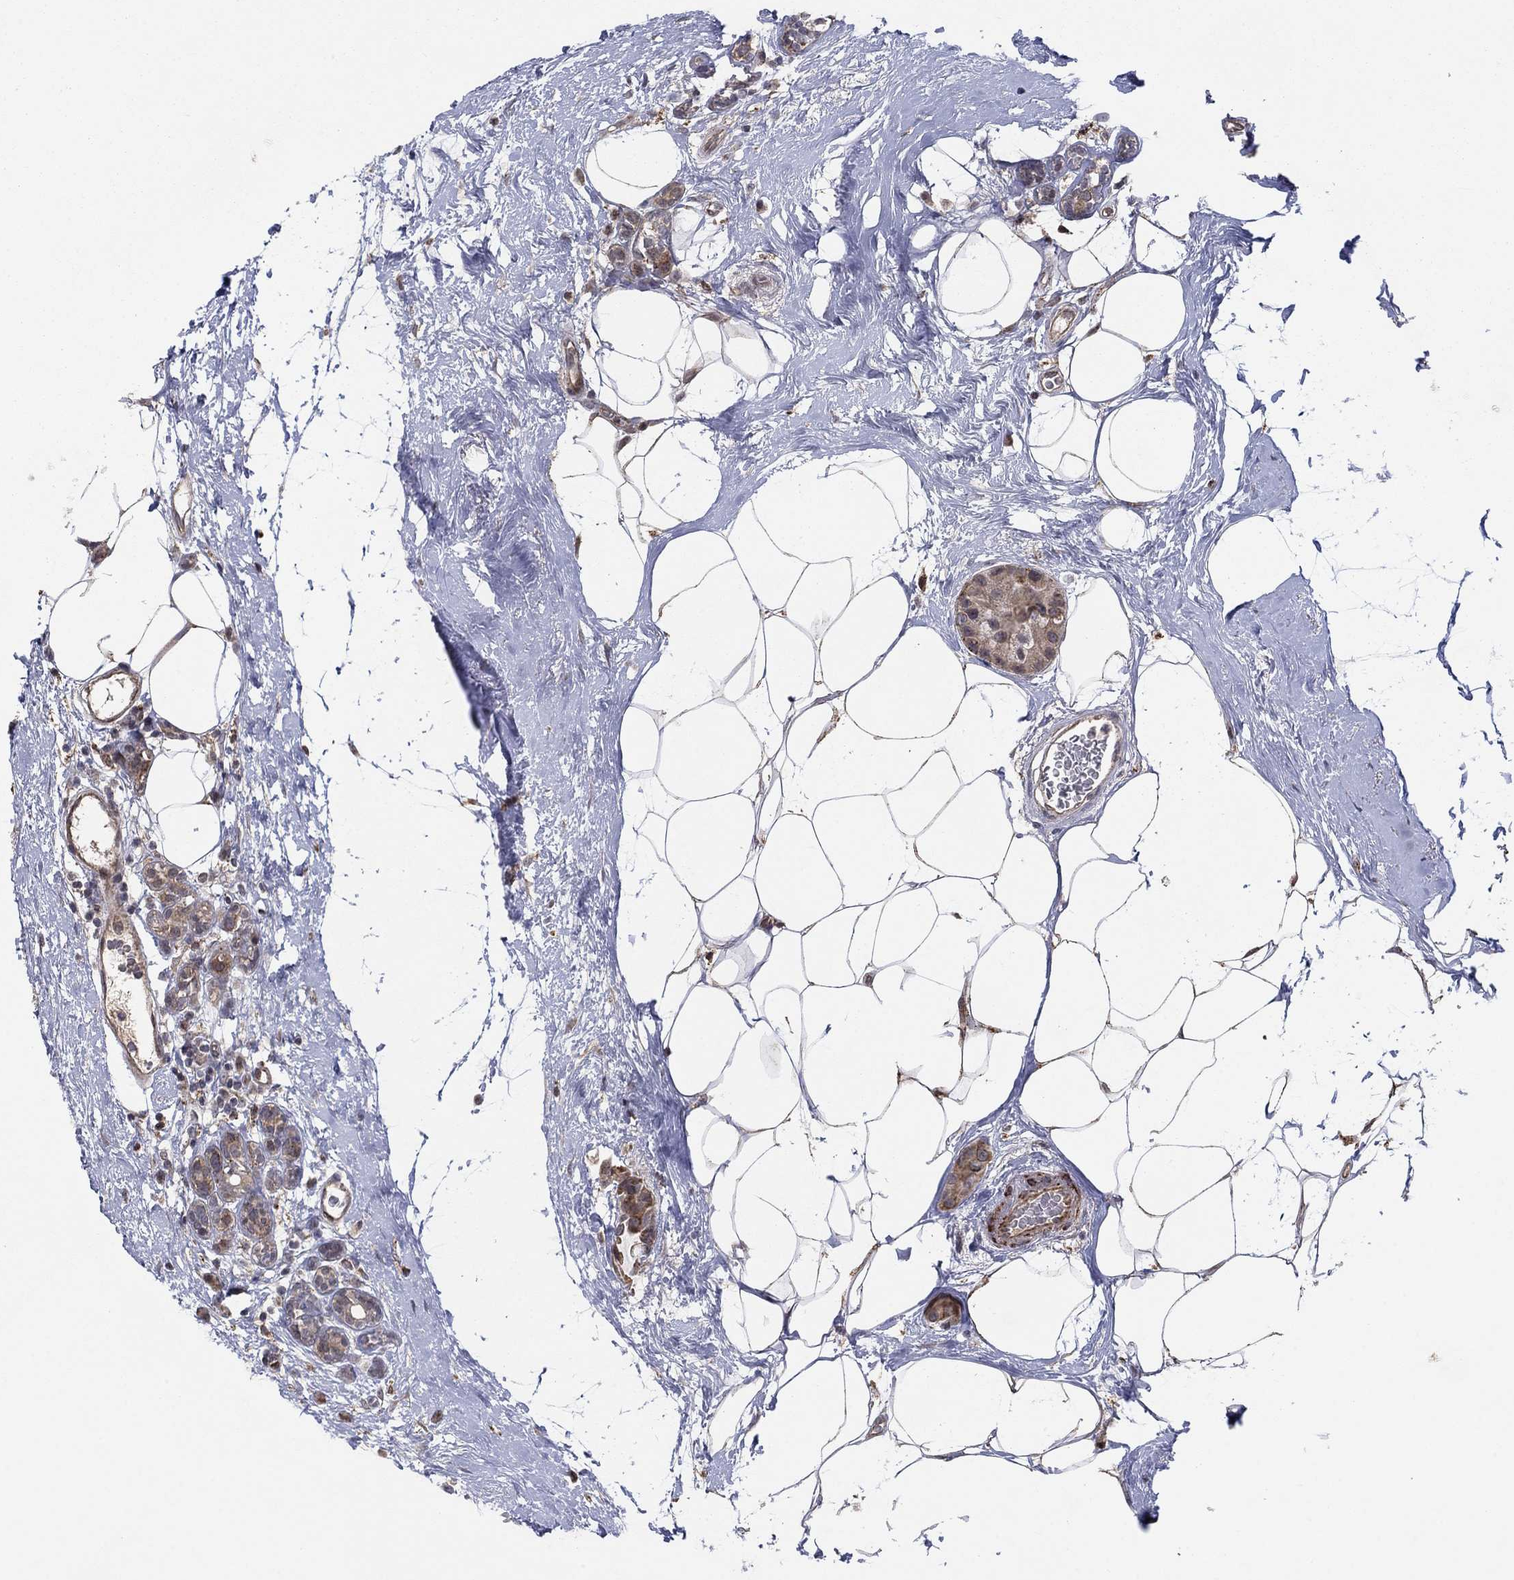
{"staining": {"intensity": "moderate", "quantity": ">75%", "location": "cytoplasmic/membranous"}, "tissue": "breast cancer", "cell_type": "Tumor cells", "image_type": "cancer", "snomed": [{"axis": "morphology", "description": "Duct carcinoma"}, {"axis": "topography", "description": "Breast"}], "caption": "Immunohistochemistry (DAB (3,3'-diaminobenzidine)) staining of breast infiltrating ductal carcinoma exhibits moderate cytoplasmic/membranous protein positivity in about >75% of tumor cells. Ihc stains the protein of interest in brown and the nuclei are stained blue.", "gene": "ZNF395", "patient": {"sex": "female", "age": 45}}